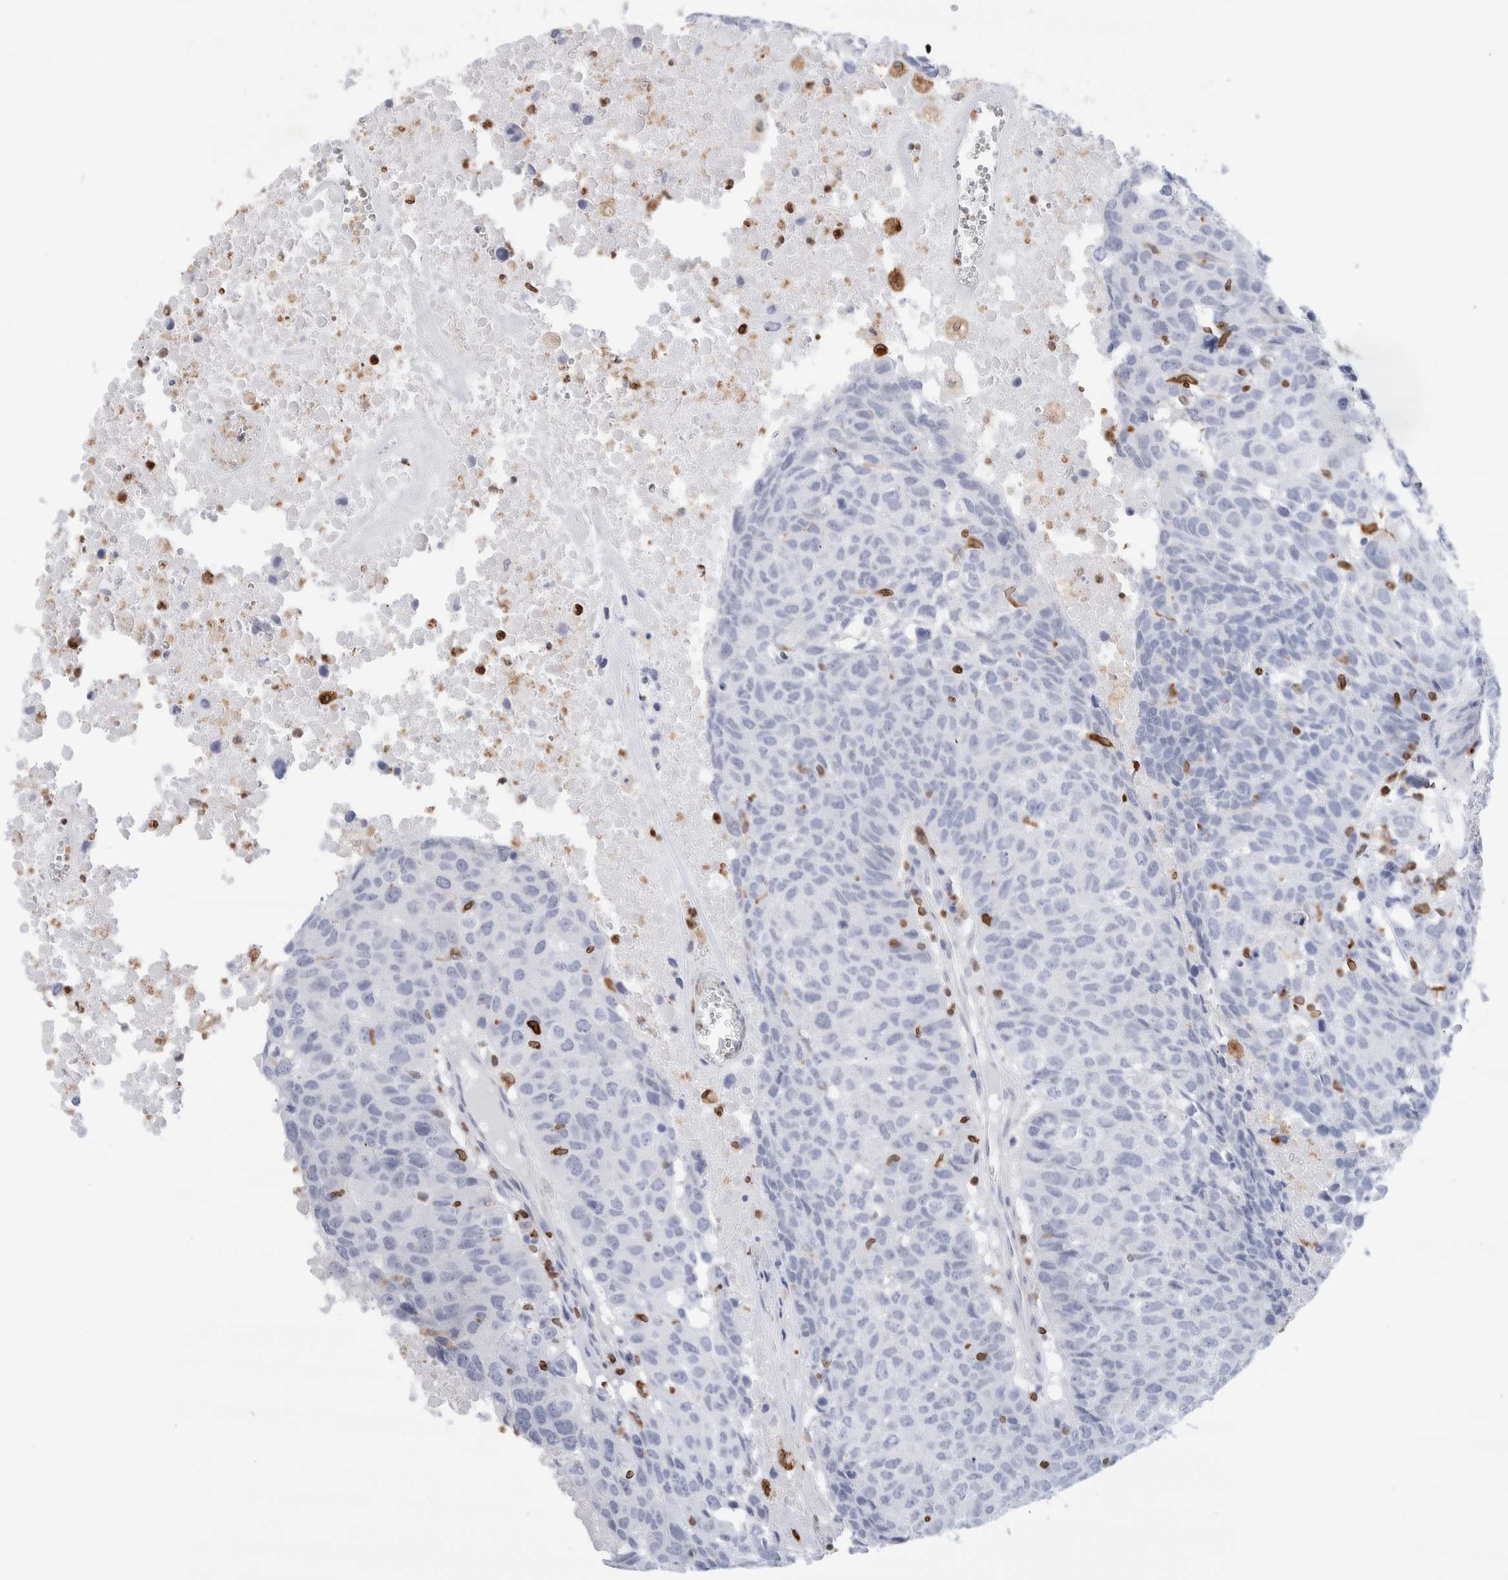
{"staining": {"intensity": "negative", "quantity": "none", "location": "none"}, "tissue": "head and neck cancer", "cell_type": "Tumor cells", "image_type": "cancer", "snomed": [{"axis": "morphology", "description": "Squamous cell carcinoma, NOS"}, {"axis": "topography", "description": "Head-Neck"}], "caption": "There is no significant expression in tumor cells of head and neck cancer.", "gene": "ALOX5AP", "patient": {"sex": "male", "age": 66}}